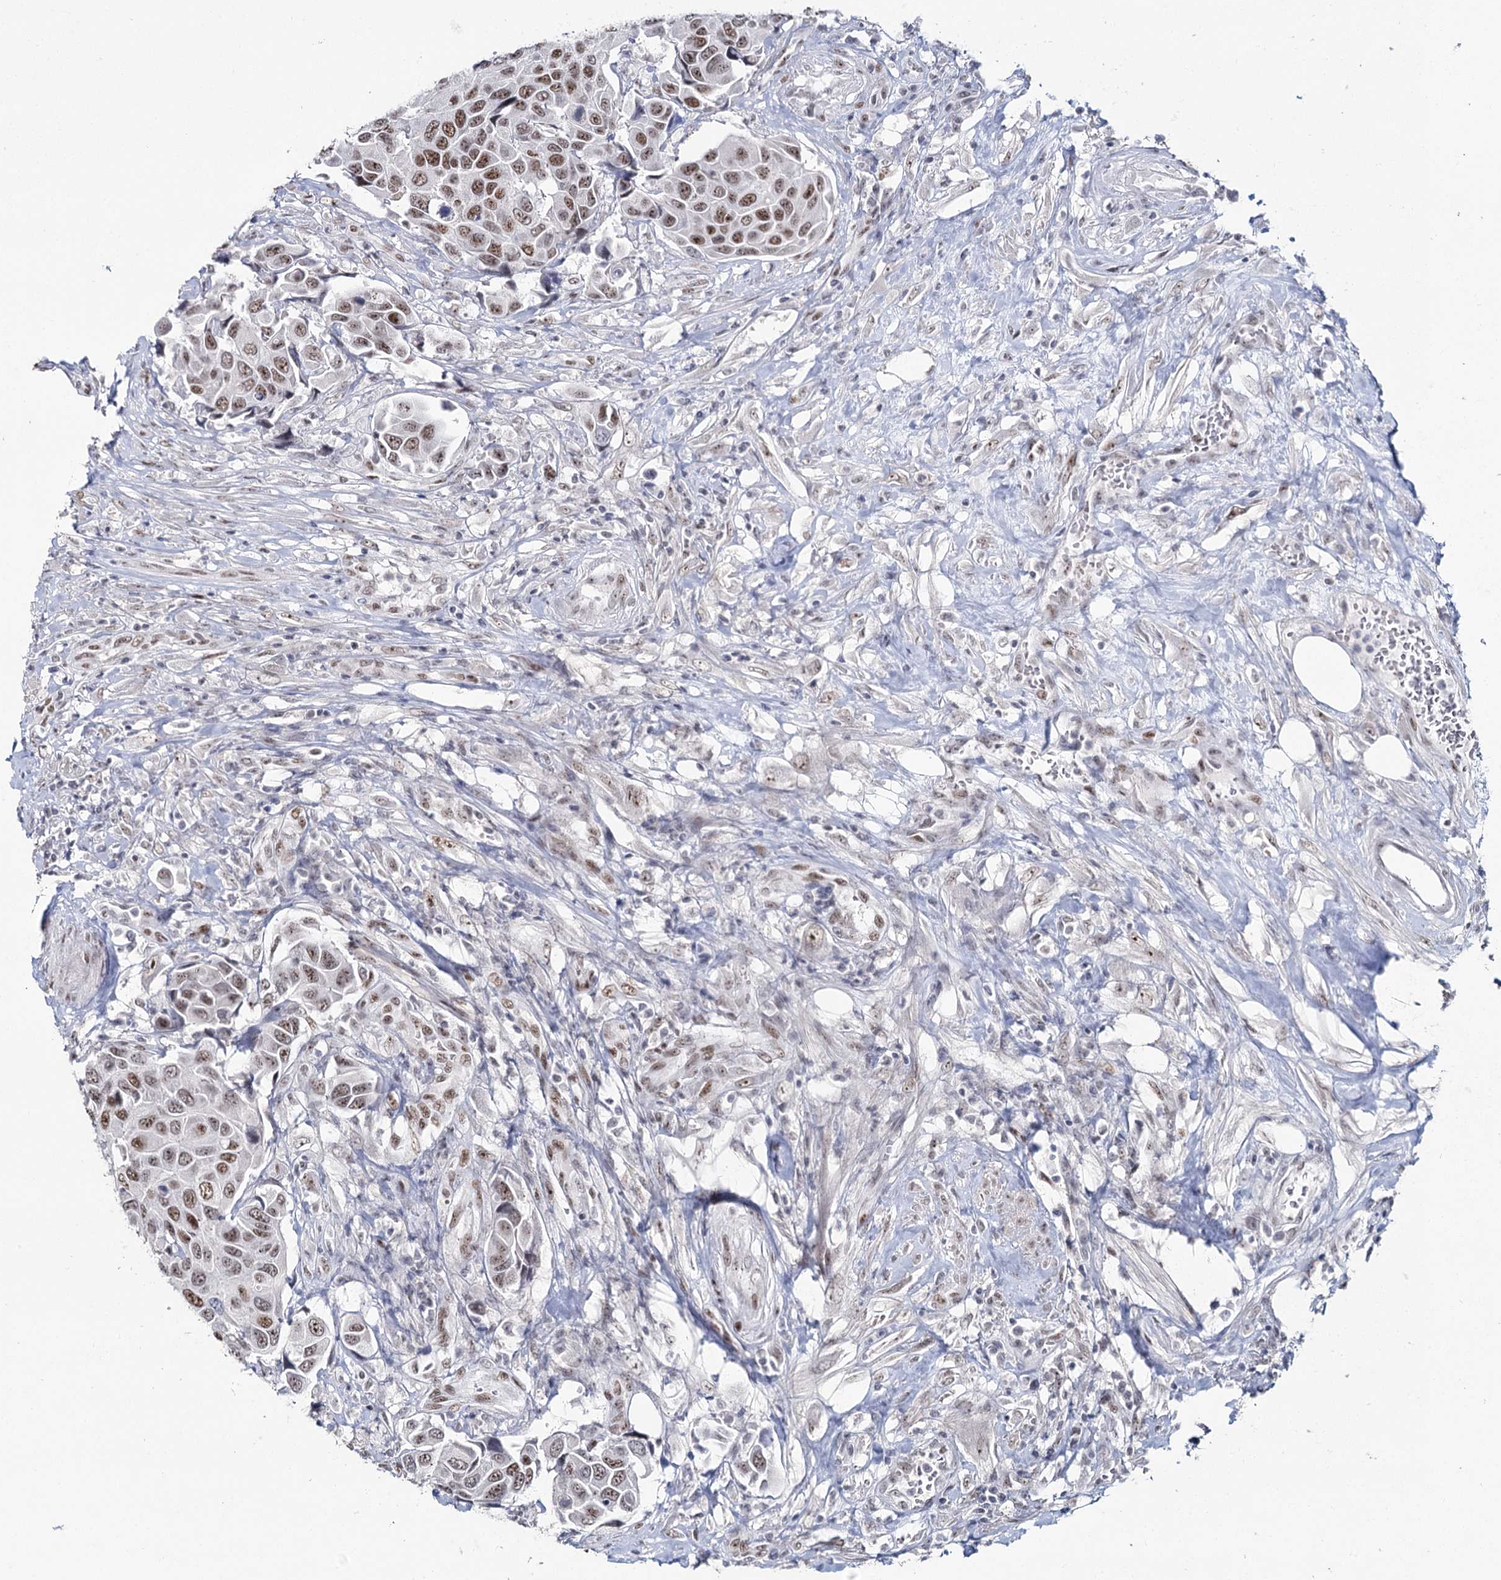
{"staining": {"intensity": "strong", "quantity": ">75%", "location": "nuclear"}, "tissue": "urothelial cancer", "cell_type": "Tumor cells", "image_type": "cancer", "snomed": [{"axis": "morphology", "description": "Urothelial carcinoma, High grade"}, {"axis": "topography", "description": "Urinary bladder"}], "caption": "Immunohistochemical staining of human urothelial cancer displays strong nuclear protein positivity in about >75% of tumor cells.", "gene": "SCAF8", "patient": {"sex": "male", "age": 74}}